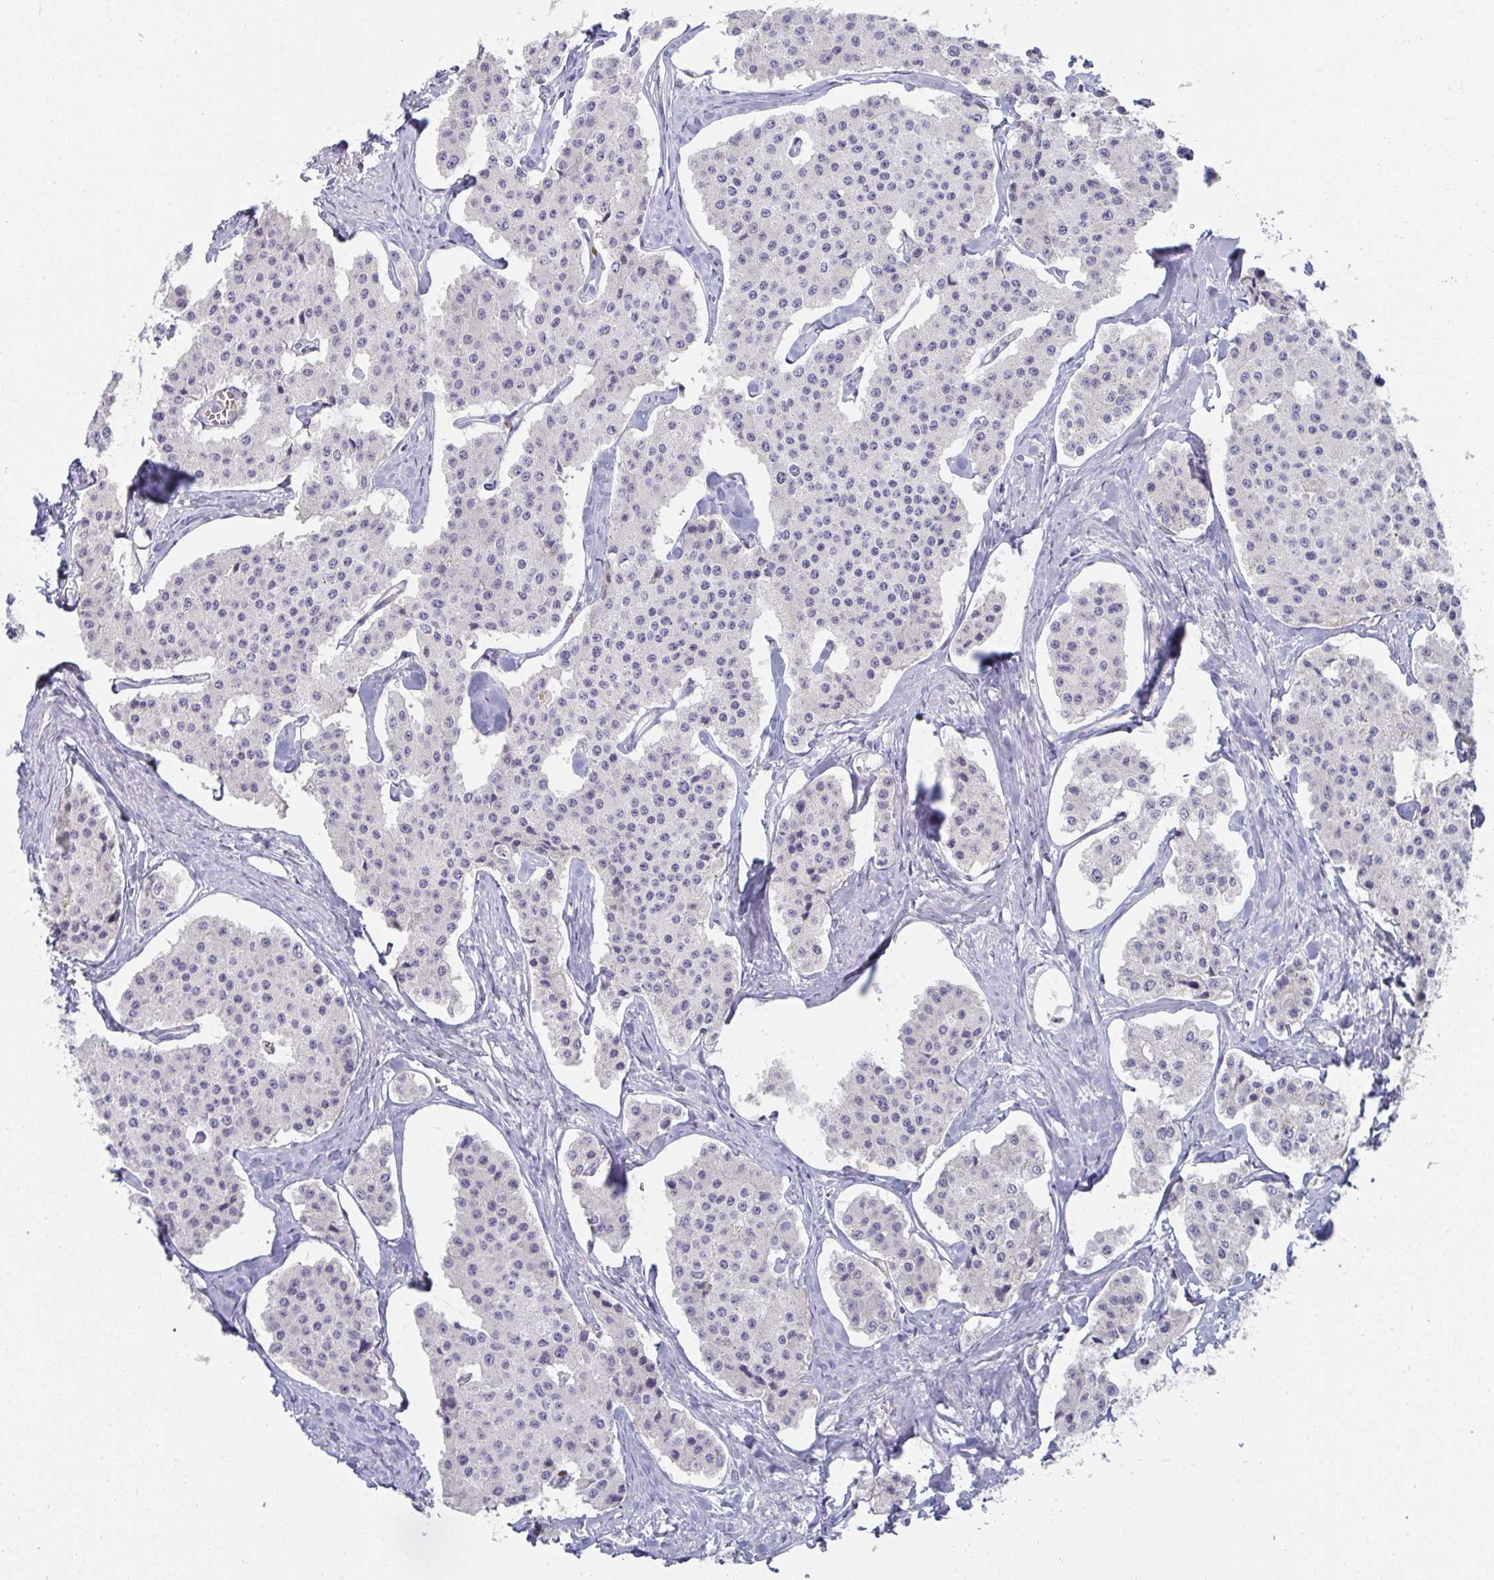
{"staining": {"intensity": "negative", "quantity": "none", "location": "none"}, "tissue": "carcinoid", "cell_type": "Tumor cells", "image_type": "cancer", "snomed": [{"axis": "morphology", "description": "Carcinoid, malignant, NOS"}, {"axis": "topography", "description": "Small intestine"}], "caption": "Immunohistochemistry of human carcinoid demonstrates no expression in tumor cells.", "gene": "SHB", "patient": {"sex": "female", "age": 65}}